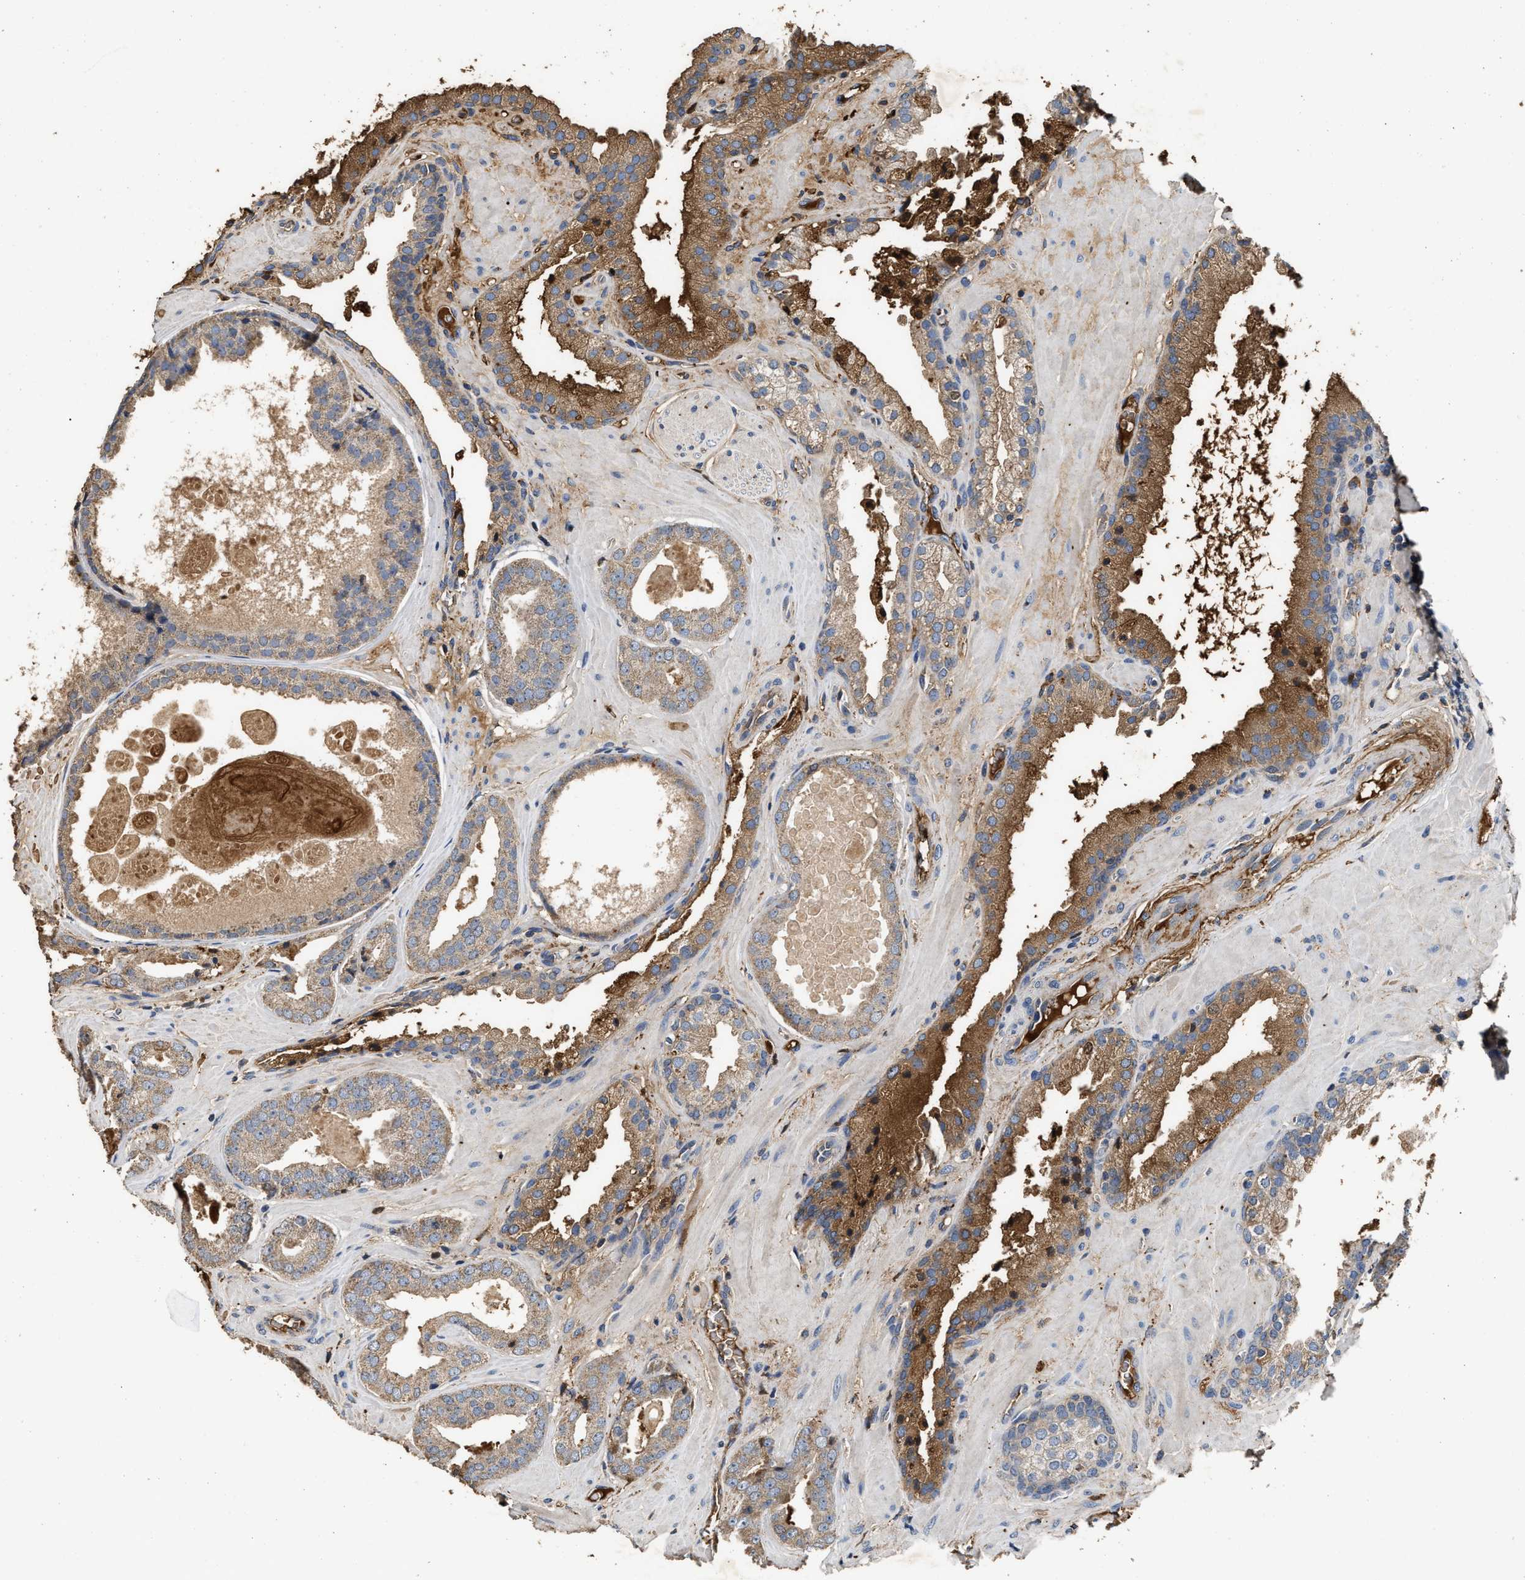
{"staining": {"intensity": "moderate", "quantity": "<25%", "location": "cytoplasmic/membranous"}, "tissue": "prostate cancer", "cell_type": "Tumor cells", "image_type": "cancer", "snomed": [{"axis": "morphology", "description": "Adenocarcinoma, Low grade"}, {"axis": "topography", "description": "Prostate"}], "caption": "This is an image of immunohistochemistry staining of prostate cancer (adenocarcinoma (low-grade)), which shows moderate expression in the cytoplasmic/membranous of tumor cells.", "gene": "C3", "patient": {"sex": "male", "age": 71}}